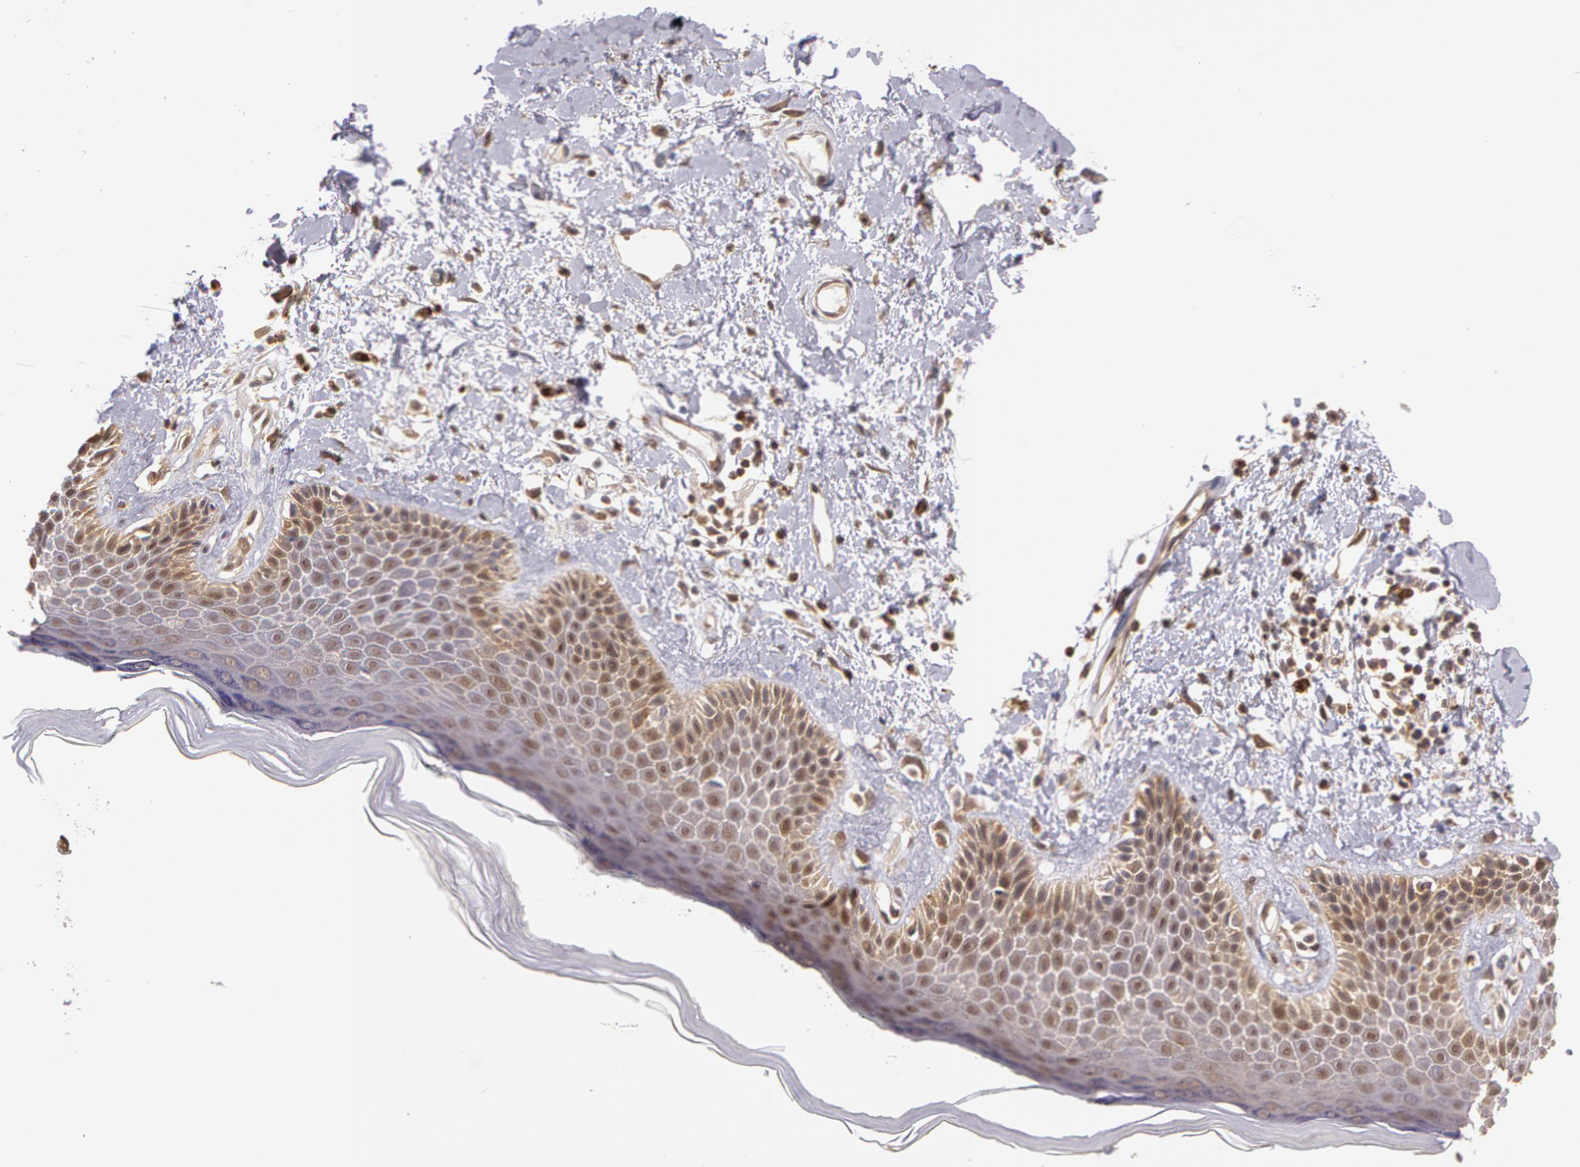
{"staining": {"intensity": "weak", "quantity": "<25%", "location": "cytoplasmic/membranous"}, "tissue": "skin", "cell_type": "Epidermal cells", "image_type": "normal", "snomed": [{"axis": "morphology", "description": "Normal tissue, NOS"}, {"axis": "topography", "description": "Anal"}], "caption": "Immunohistochemistry image of unremarkable skin stained for a protein (brown), which displays no staining in epidermal cells.", "gene": "AHSA1", "patient": {"sex": "female", "age": 78}}